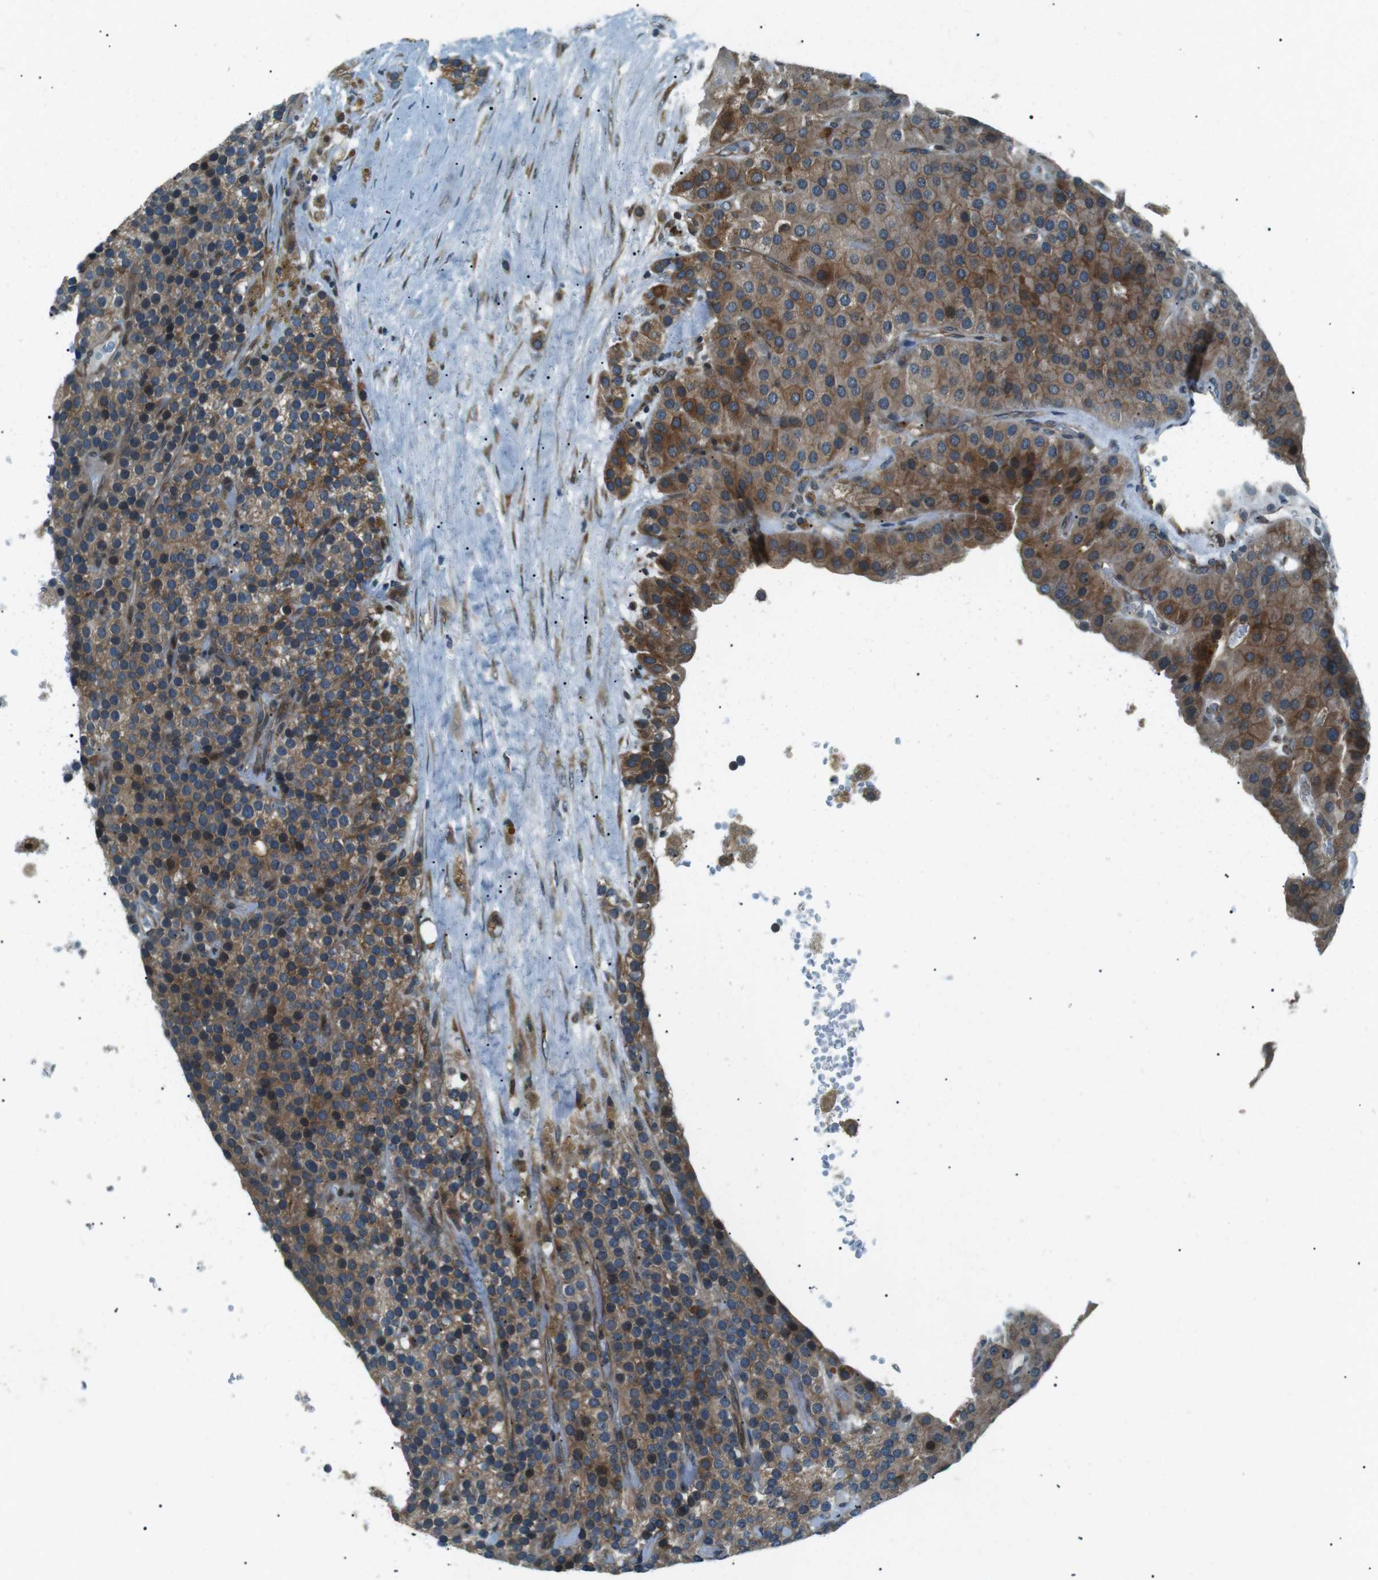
{"staining": {"intensity": "moderate", "quantity": ">75%", "location": "cytoplasmic/membranous,nuclear"}, "tissue": "parathyroid gland", "cell_type": "Glandular cells", "image_type": "normal", "snomed": [{"axis": "morphology", "description": "Normal tissue, NOS"}, {"axis": "morphology", "description": "Adenoma, NOS"}, {"axis": "topography", "description": "Parathyroid gland"}], "caption": "The photomicrograph reveals staining of normal parathyroid gland, revealing moderate cytoplasmic/membranous,nuclear protein staining (brown color) within glandular cells.", "gene": "TMEM74", "patient": {"sex": "female", "age": 86}}